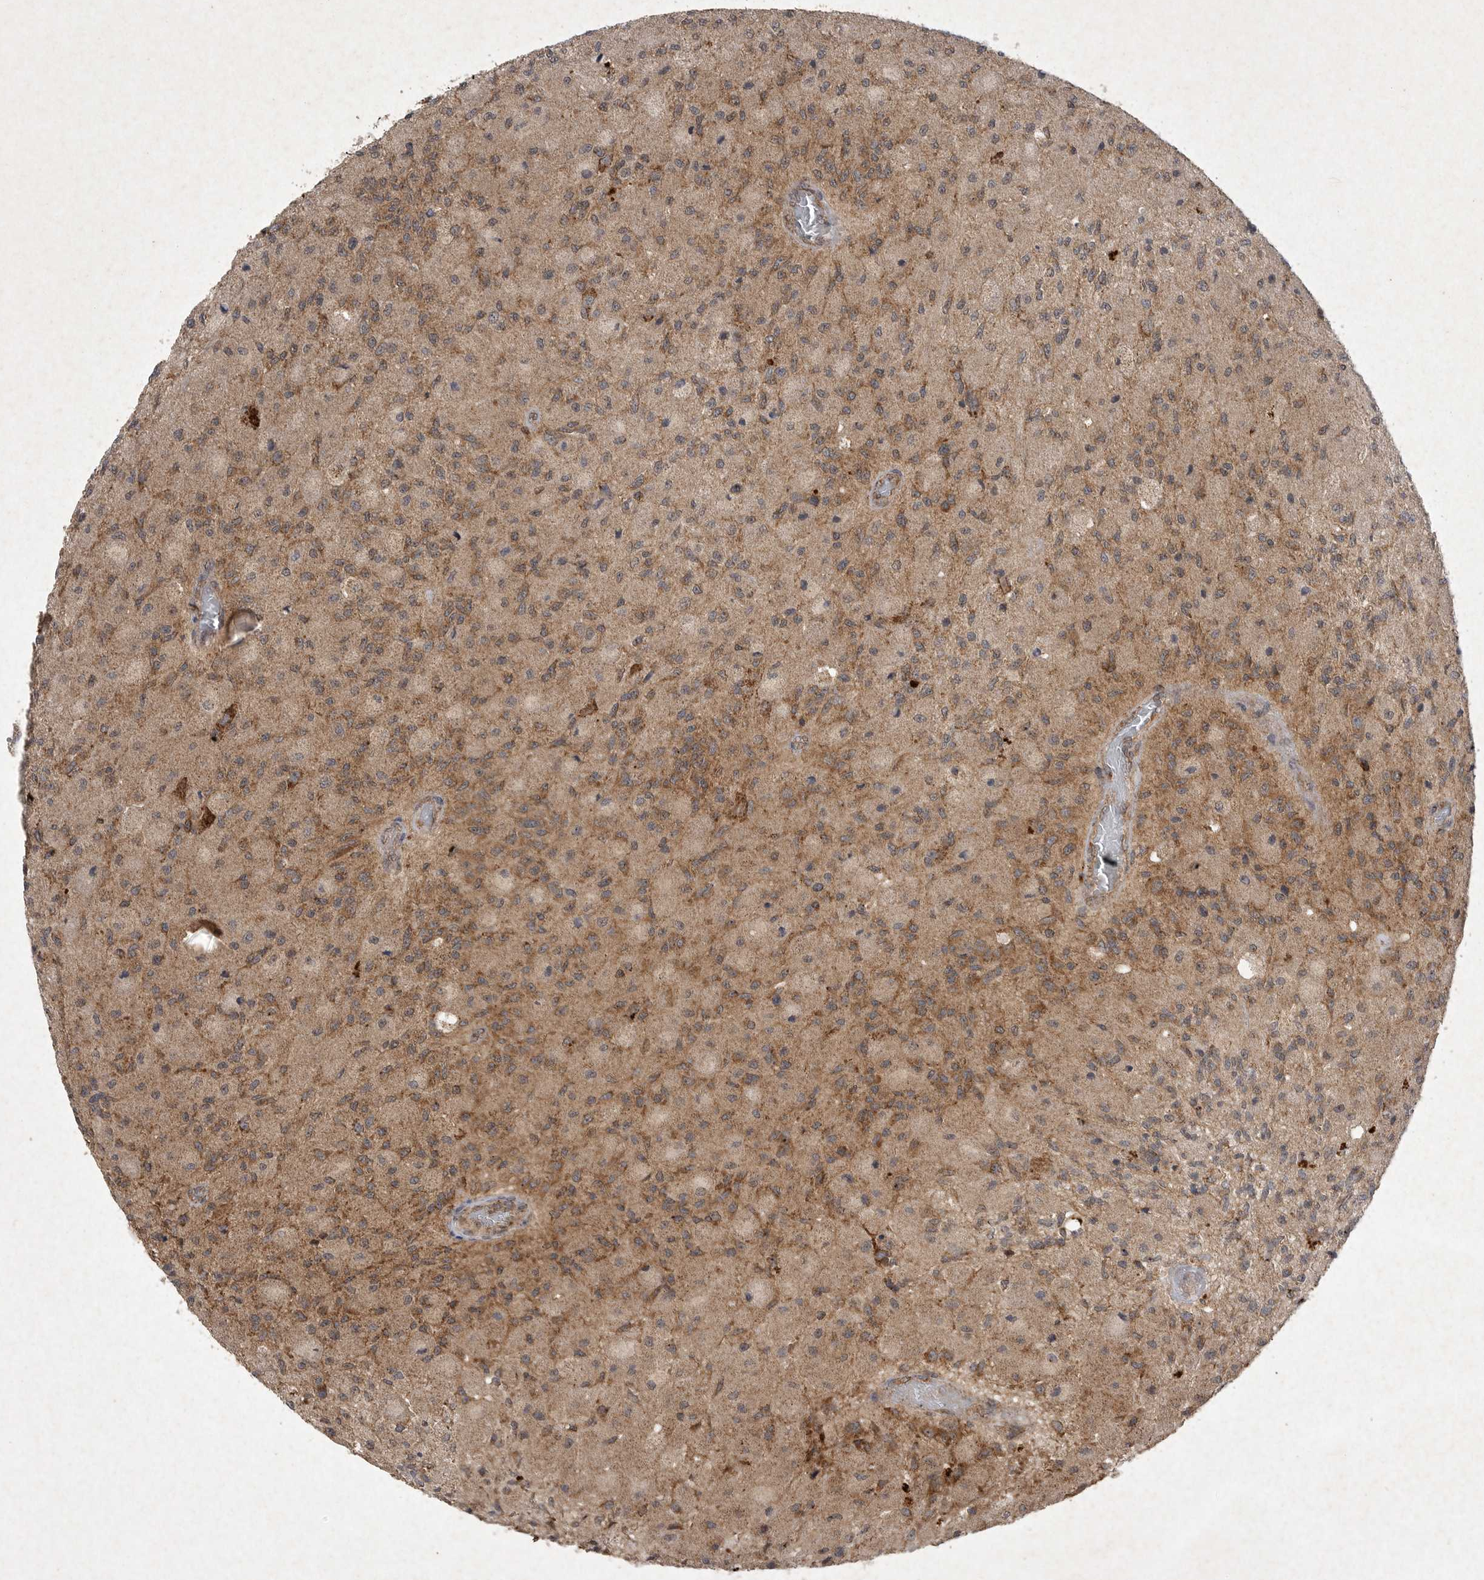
{"staining": {"intensity": "moderate", "quantity": "25%-75%", "location": "cytoplasmic/membranous"}, "tissue": "glioma", "cell_type": "Tumor cells", "image_type": "cancer", "snomed": [{"axis": "morphology", "description": "Normal tissue, NOS"}, {"axis": "morphology", "description": "Glioma, malignant, High grade"}, {"axis": "topography", "description": "Cerebral cortex"}], "caption": "Approximately 25%-75% of tumor cells in human glioma show moderate cytoplasmic/membranous protein positivity as visualized by brown immunohistochemical staining.", "gene": "DDR1", "patient": {"sex": "male", "age": 77}}